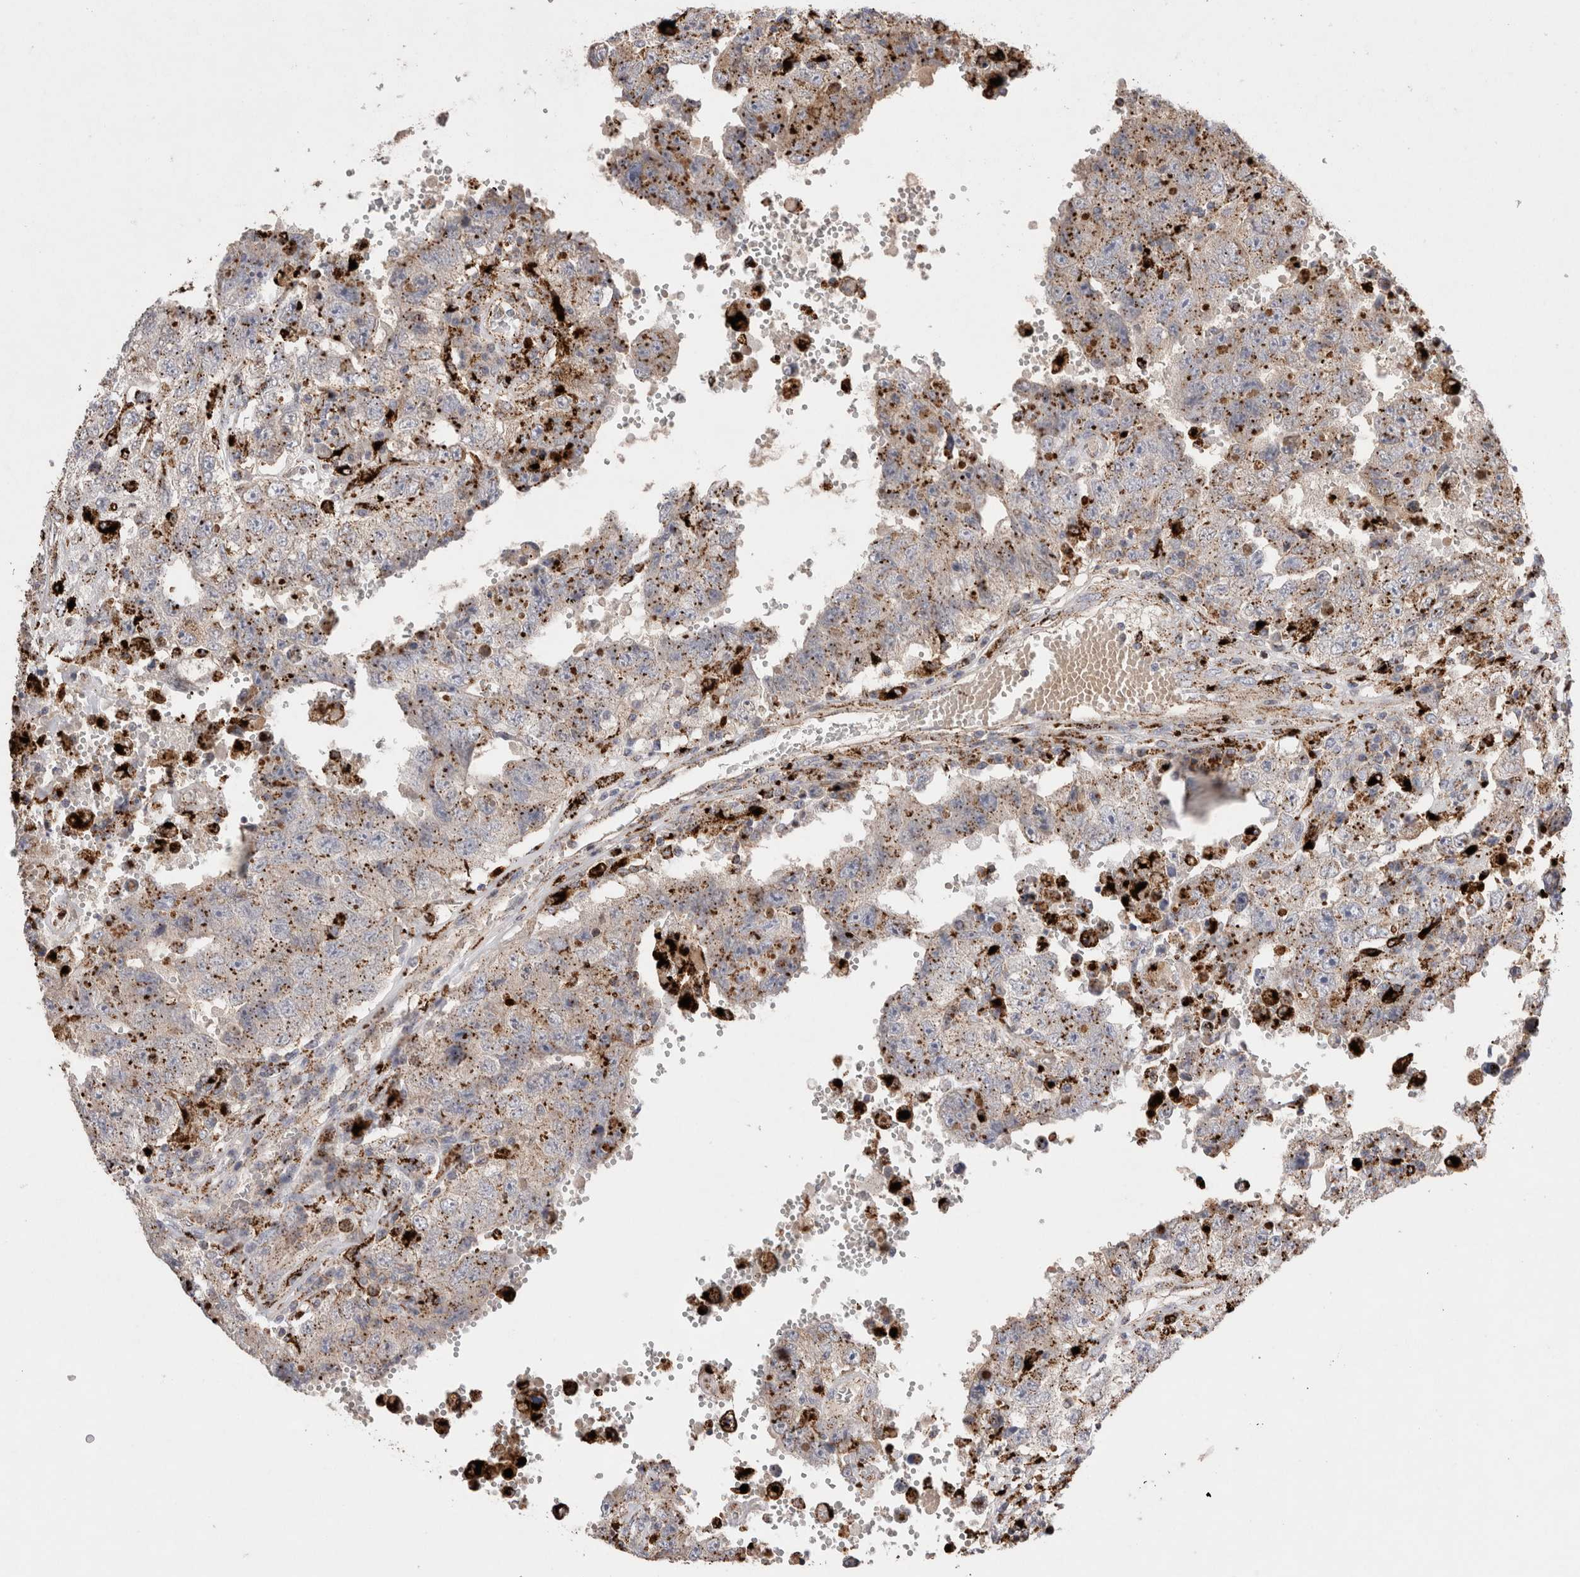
{"staining": {"intensity": "moderate", "quantity": ">75%", "location": "cytoplasmic/membranous"}, "tissue": "testis cancer", "cell_type": "Tumor cells", "image_type": "cancer", "snomed": [{"axis": "morphology", "description": "Carcinoma, Embryonal, NOS"}, {"axis": "topography", "description": "Testis"}], "caption": "Brown immunohistochemical staining in human embryonal carcinoma (testis) reveals moderate cytoplasmic/membranous staining in approximately >75% of tumor cells. (Stains: DAB in brown, nuclei in blue, Microscopy: brightfield microscopy at high magnification).", "gene": "CTSA", "patient": {"sex": "male", "age": 26}}